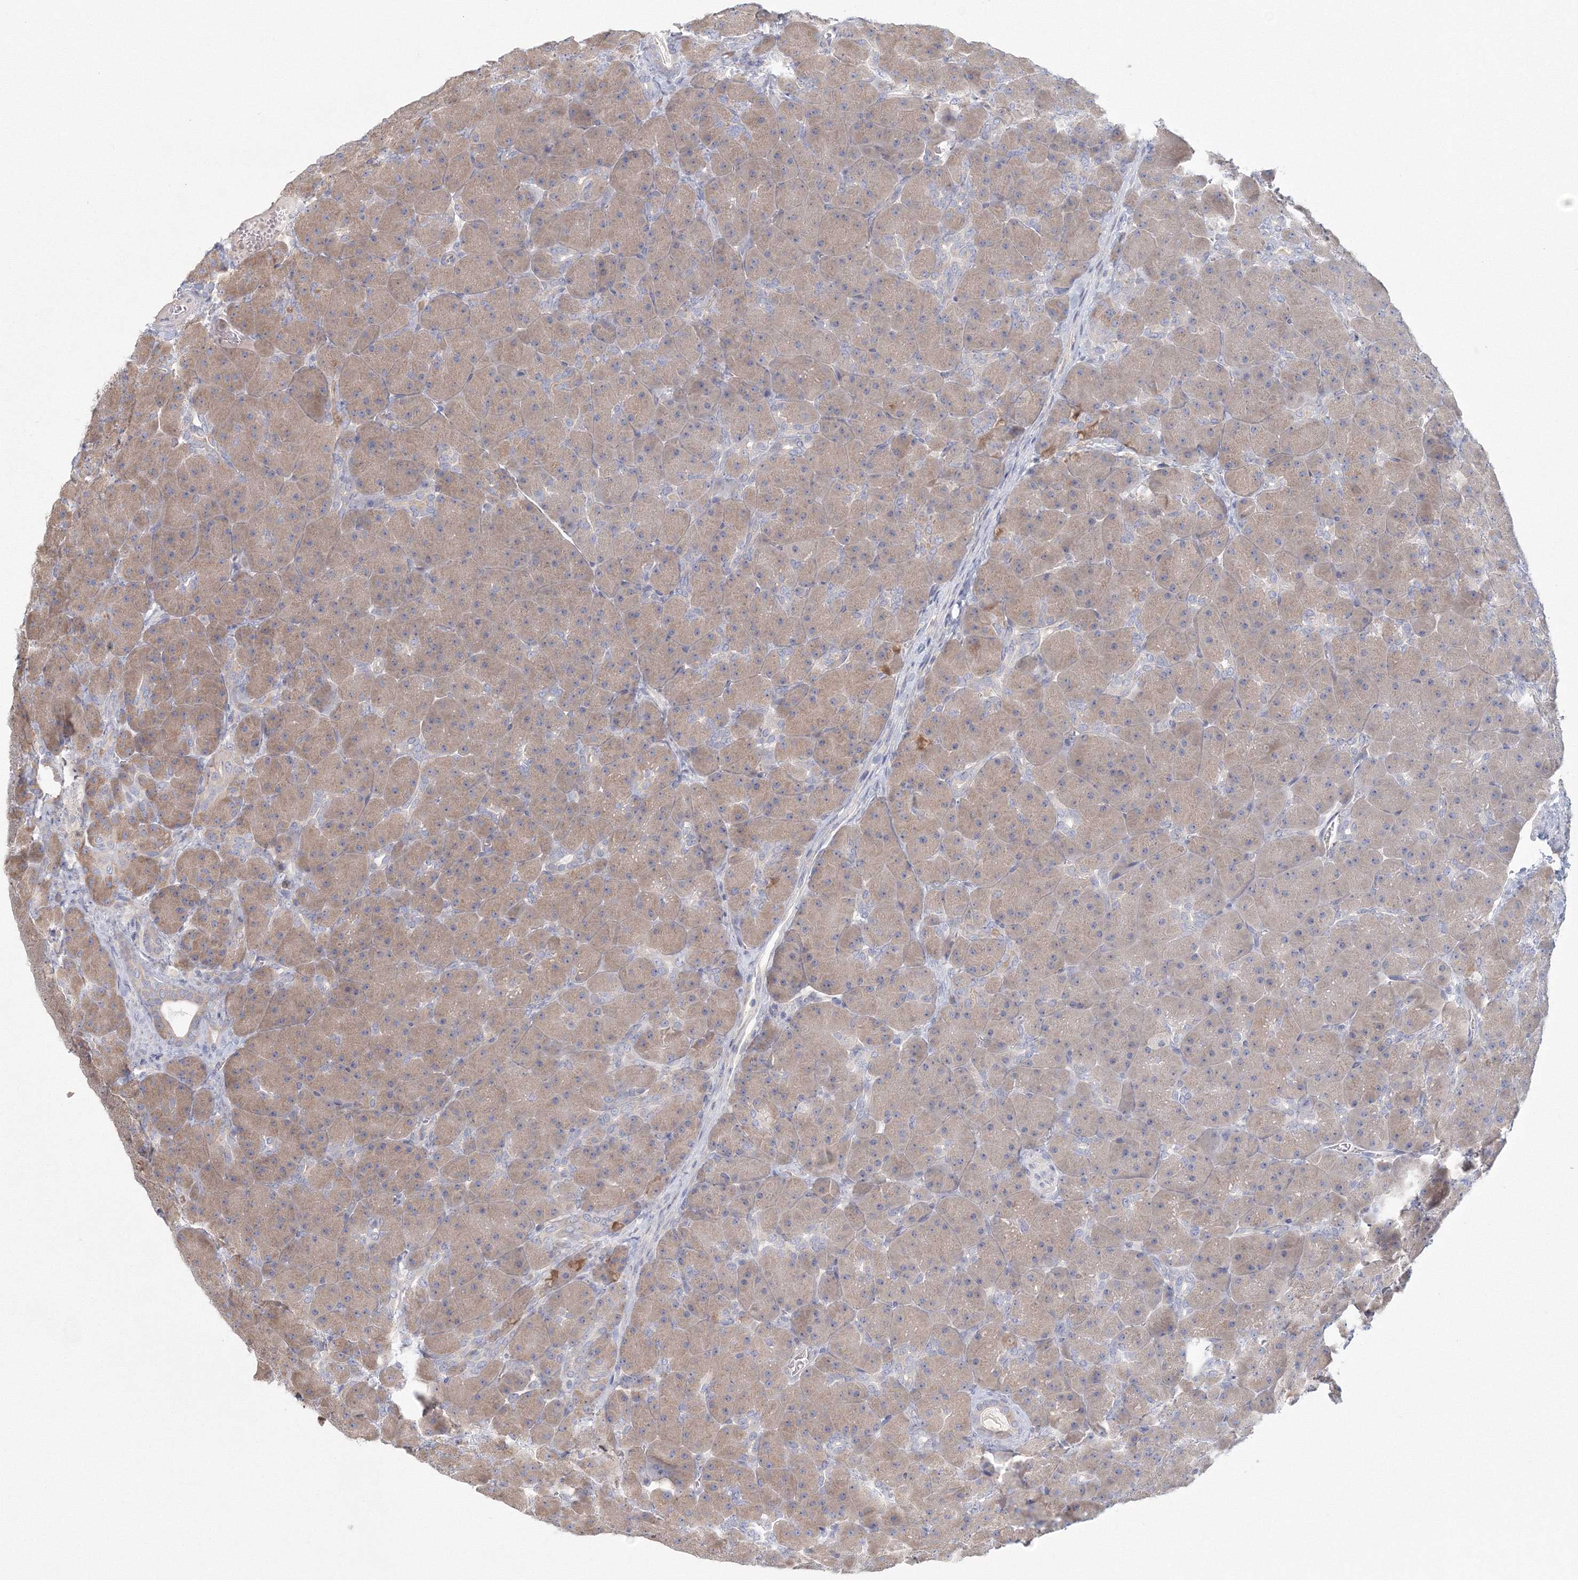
{"staining": {"intensity": "weak", "quantity": ">75%", "location": "cytoplasmic/membranous"}, "tissue": "pancreas", "cell_type": "Exocrine glandular cells", "image_type": "normal", "snomed": [{"axis": "morphology", "description": "Normal tissue, NOS"}, {"axis": "topography", "description": "Pancreas"}], "caption": "Normal pancreas displays weak cytoplasmic/membranous positivity in approximately >75% of exocrine glandular cells.", "gene": "TACC2", "patient": {"sex": "male", "age": 66}}